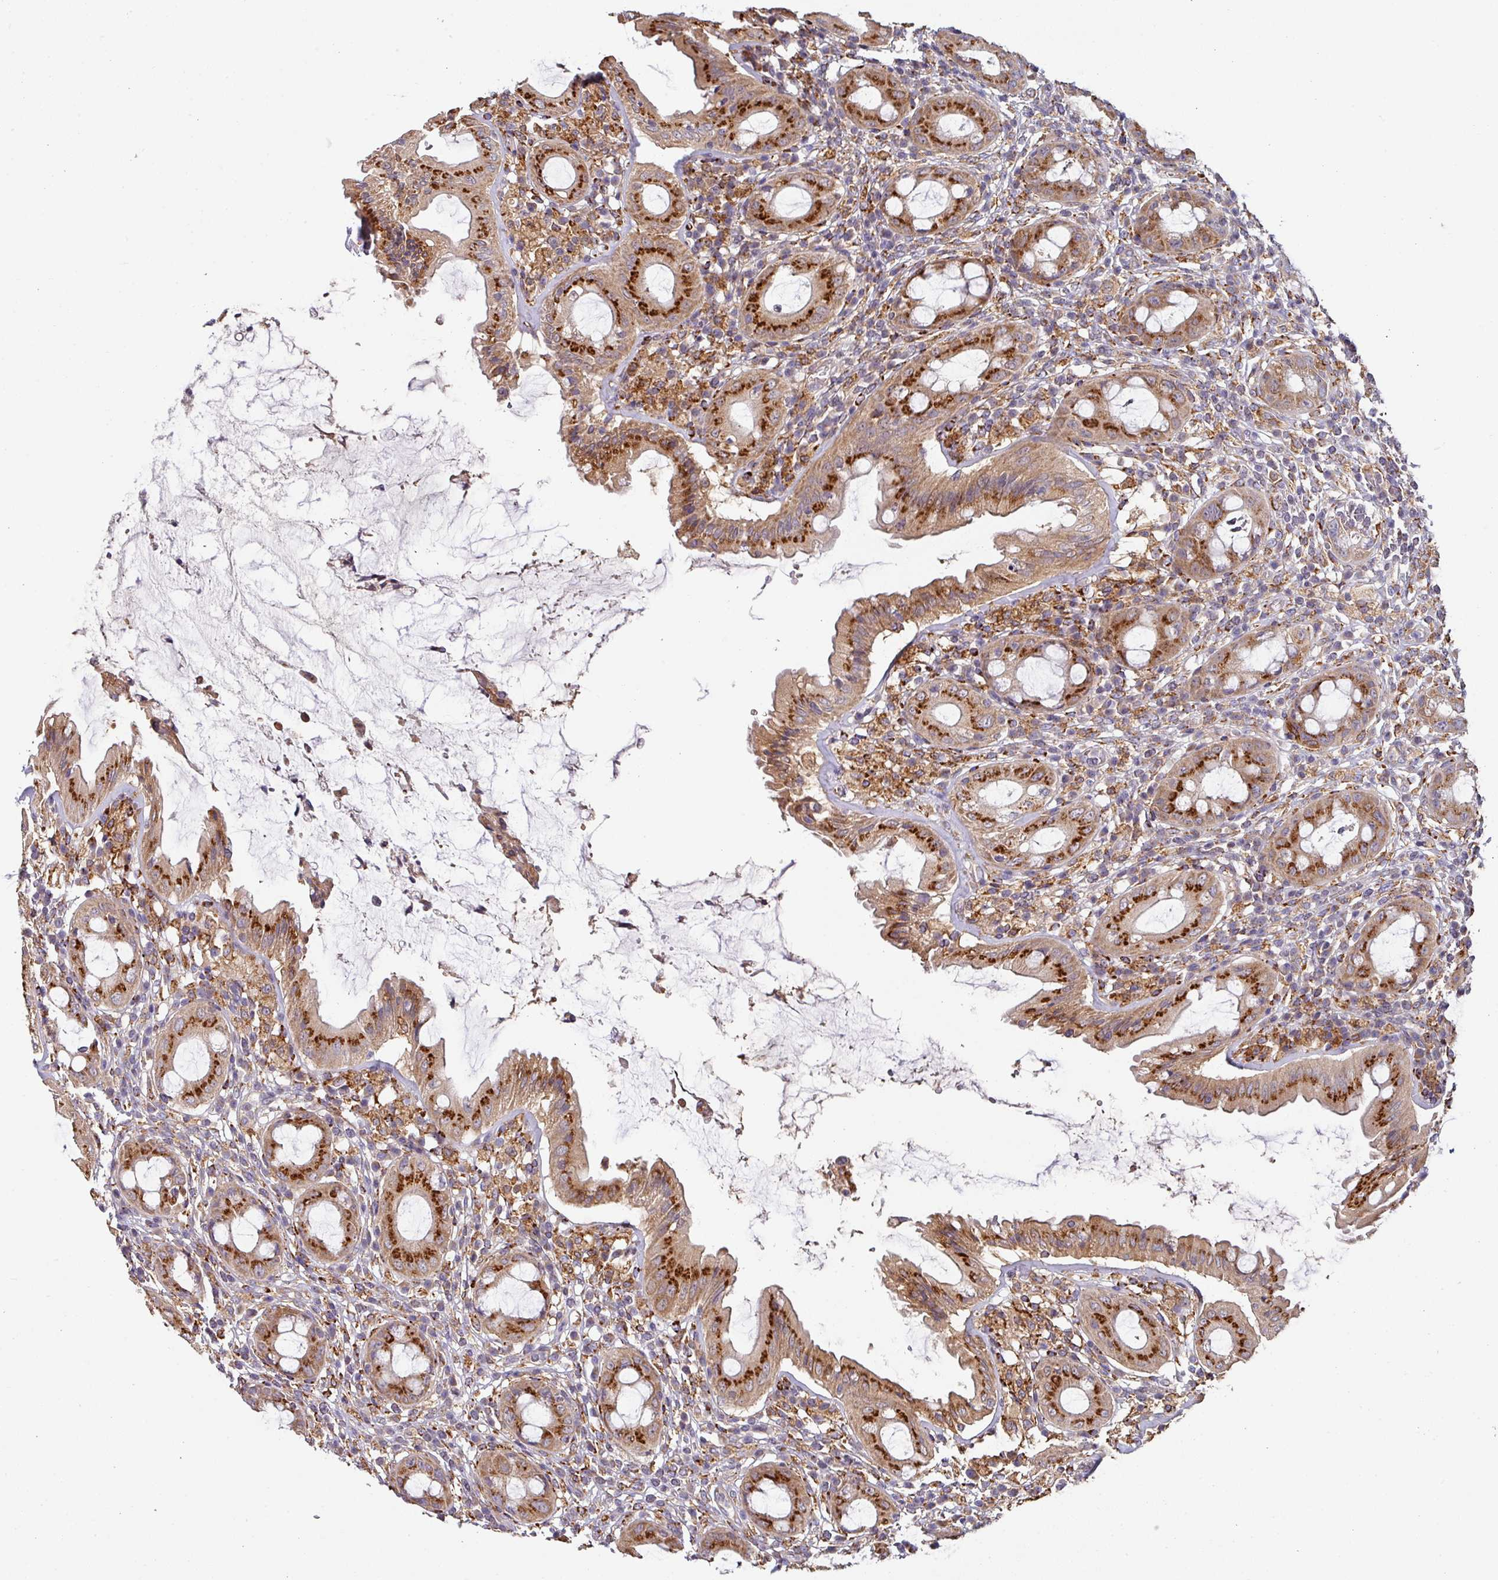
{"staining": {"intensity": "strong", "quantity": ">75%", "location": "cytoplasmic/membranous"}, "tissue": "rectum", "cell_type": "Glandular cells", "image_type": "normal", "snomed": [{"axis": "morphology", "description": "Normal tissue, NOS"}, {"axis": "topography", "description": "Rectum"}], "caption": "Immunohistochemistry (DAB) staining of unremarkable rectum reveals strong cytoplasmic/membranous protein staining in about >75% of glandular cells. The staining was performed using DAB (3,3'-diaminobenzidine), with brown indicating positive protein expression. Nuclei are stained blue with hematoxylin.", "gene": "ZNF268", "patient": {"sex": "female", "age": 57}}